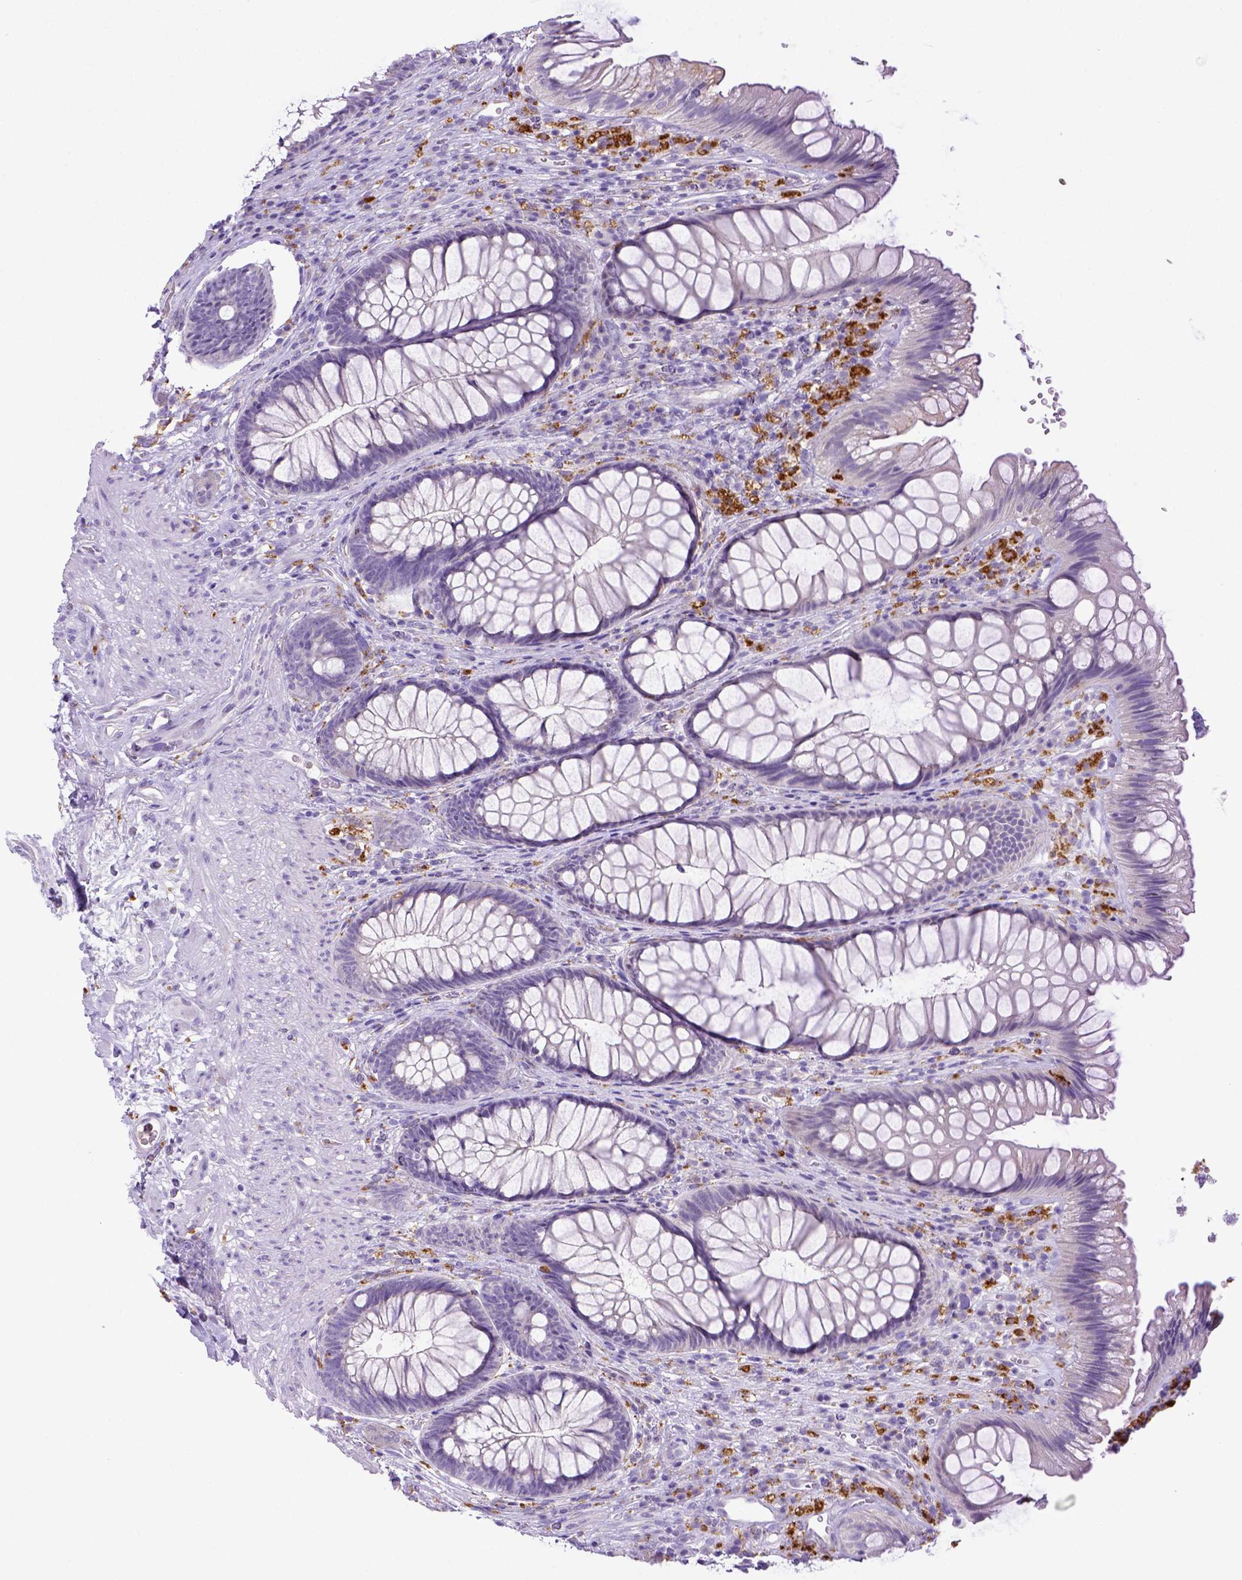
{"staining": {"intensity": "negative", "quantity": "none", "location": "none"}, "tissue": "rectum", "cell_type": "Glandular cells", "image_type": "normal", "snomed": [{"axis": "morphology", "description": "Normal tissue, NOS"}, {"axis": "topography", "description": "Smooth muscle"}, {"axis": "topography", "description": "Rectum"}], "caption": "High magnification brightfield microscopy of unremarkable rectum stained with DAB (3,3'-diaminobenzidine) (brown) and counterstained with hematoxylin (blue): glandular cells show no significant expression. (DAB (3,3'-diaminobenzidine) IHC with hematoxylin counter stain).", "gene": "CD68", "patient": {"sex": "male", "age": 53}}